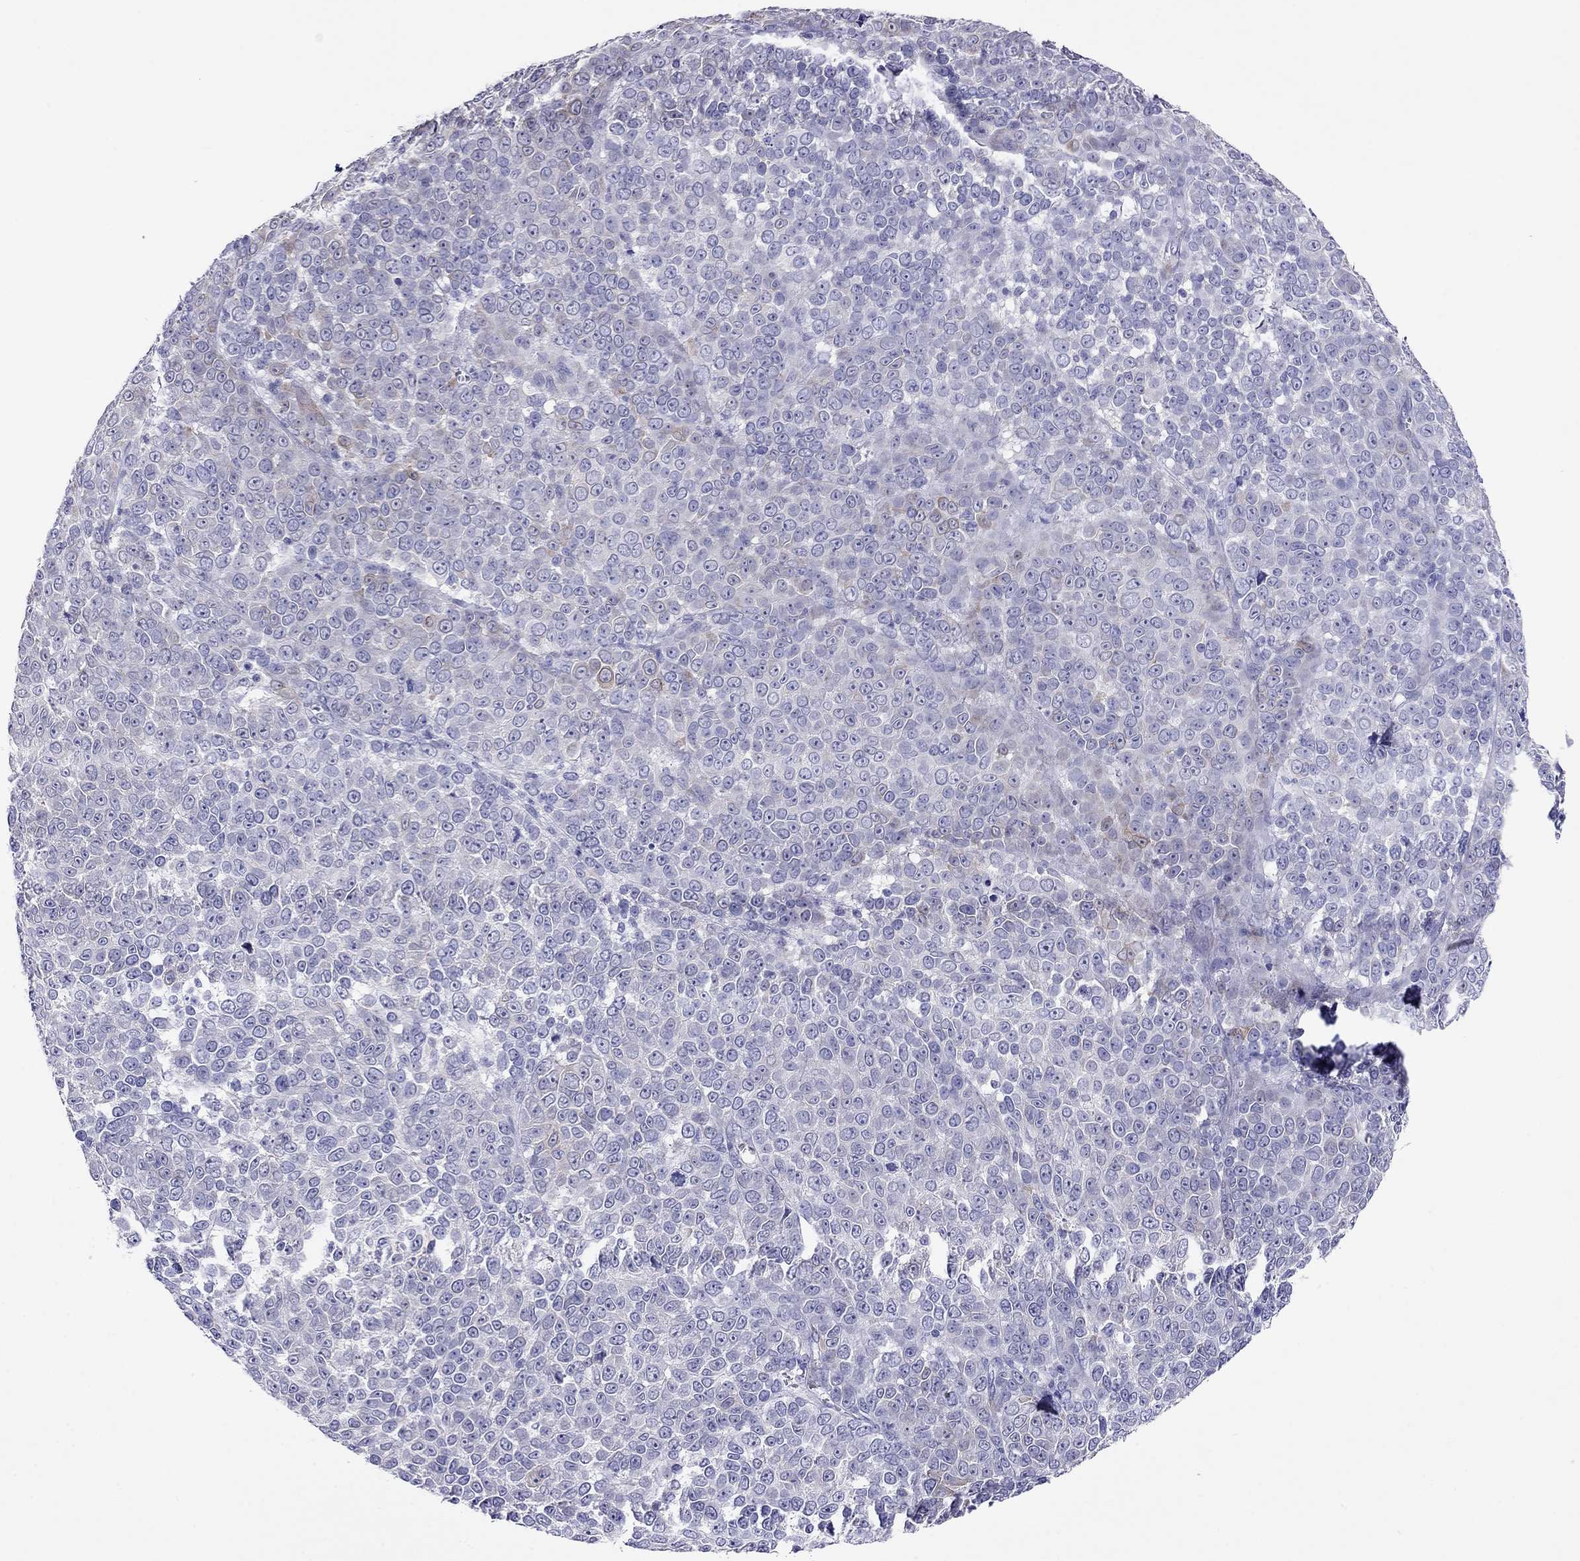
{"staining": {"intensity": "negative", "quantity": "none", "location": "none"}, "tissue": "melanoma", "cell_type": "Tumor cells", "image_type": "cancer", "snomed": [{"axis": "morphology", "description": "Malignant melanoma, NOS"}, {"axis": "topography", "description": "Skin"}], "caption": "Tumor cells show no significant positivity in malignant melanoma.", "gene": "CAPNS2", "patient": {"sex": "female", "age": 95}}